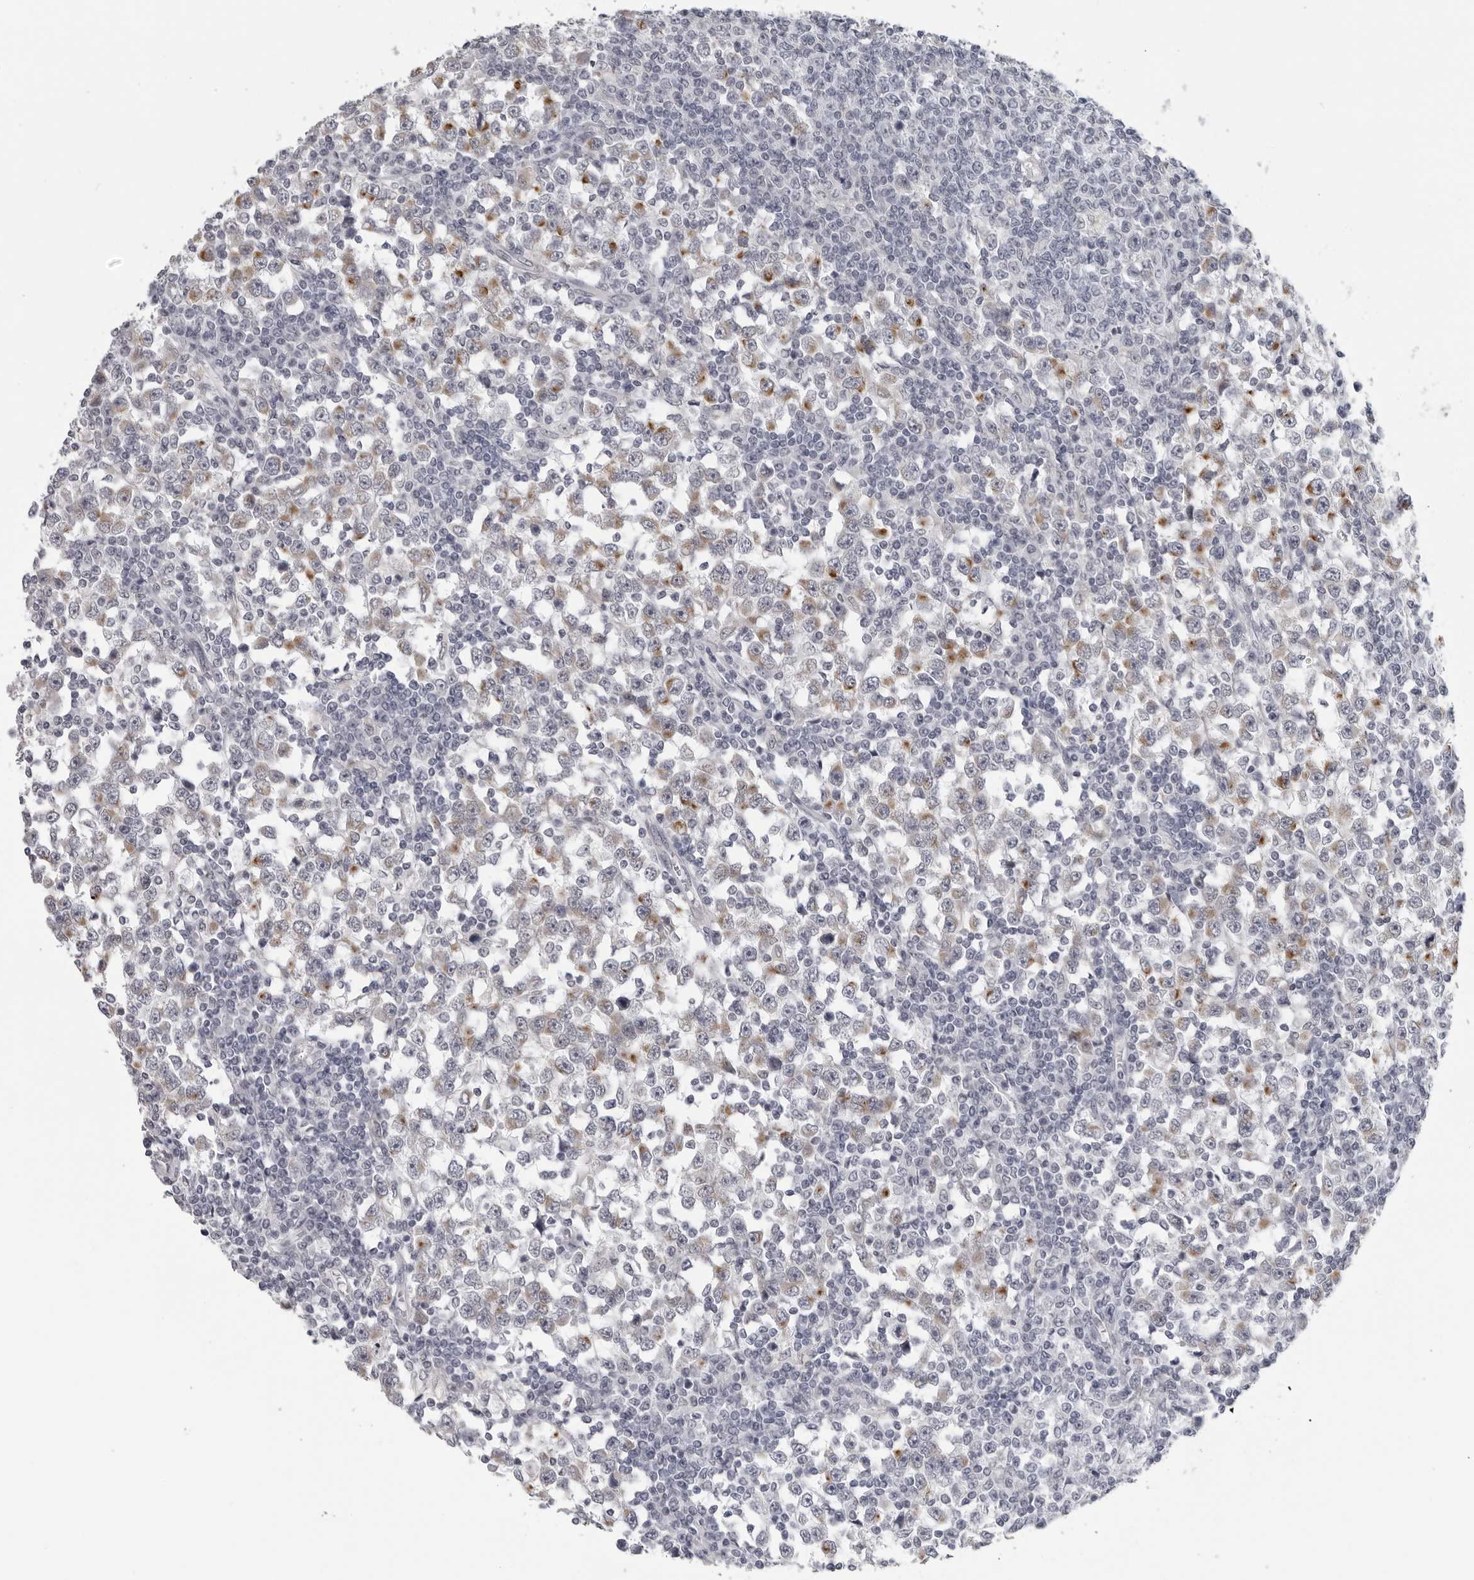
{"staining": {"intensity": "moderate", "quantity": "25%-75%", "location": "cytoplasmic/membranous"}, "tissue": "testis cancer", "cell_type": "Tumor cells", "image_type": "cancer", "snomed": [{"axis": "morphology", "description": "Seminoma, NOS"}, {"axis": "topography", "description": "Testis"}], "caption": "This is an image of immunohistochemistry (IHC) staining of seminoma (testis), which shows moderate positivity in the cytoplasmic/membranous of tumor cells.", "gene": "OPLAH", "patient": {"sex": "male", "age": 65}}